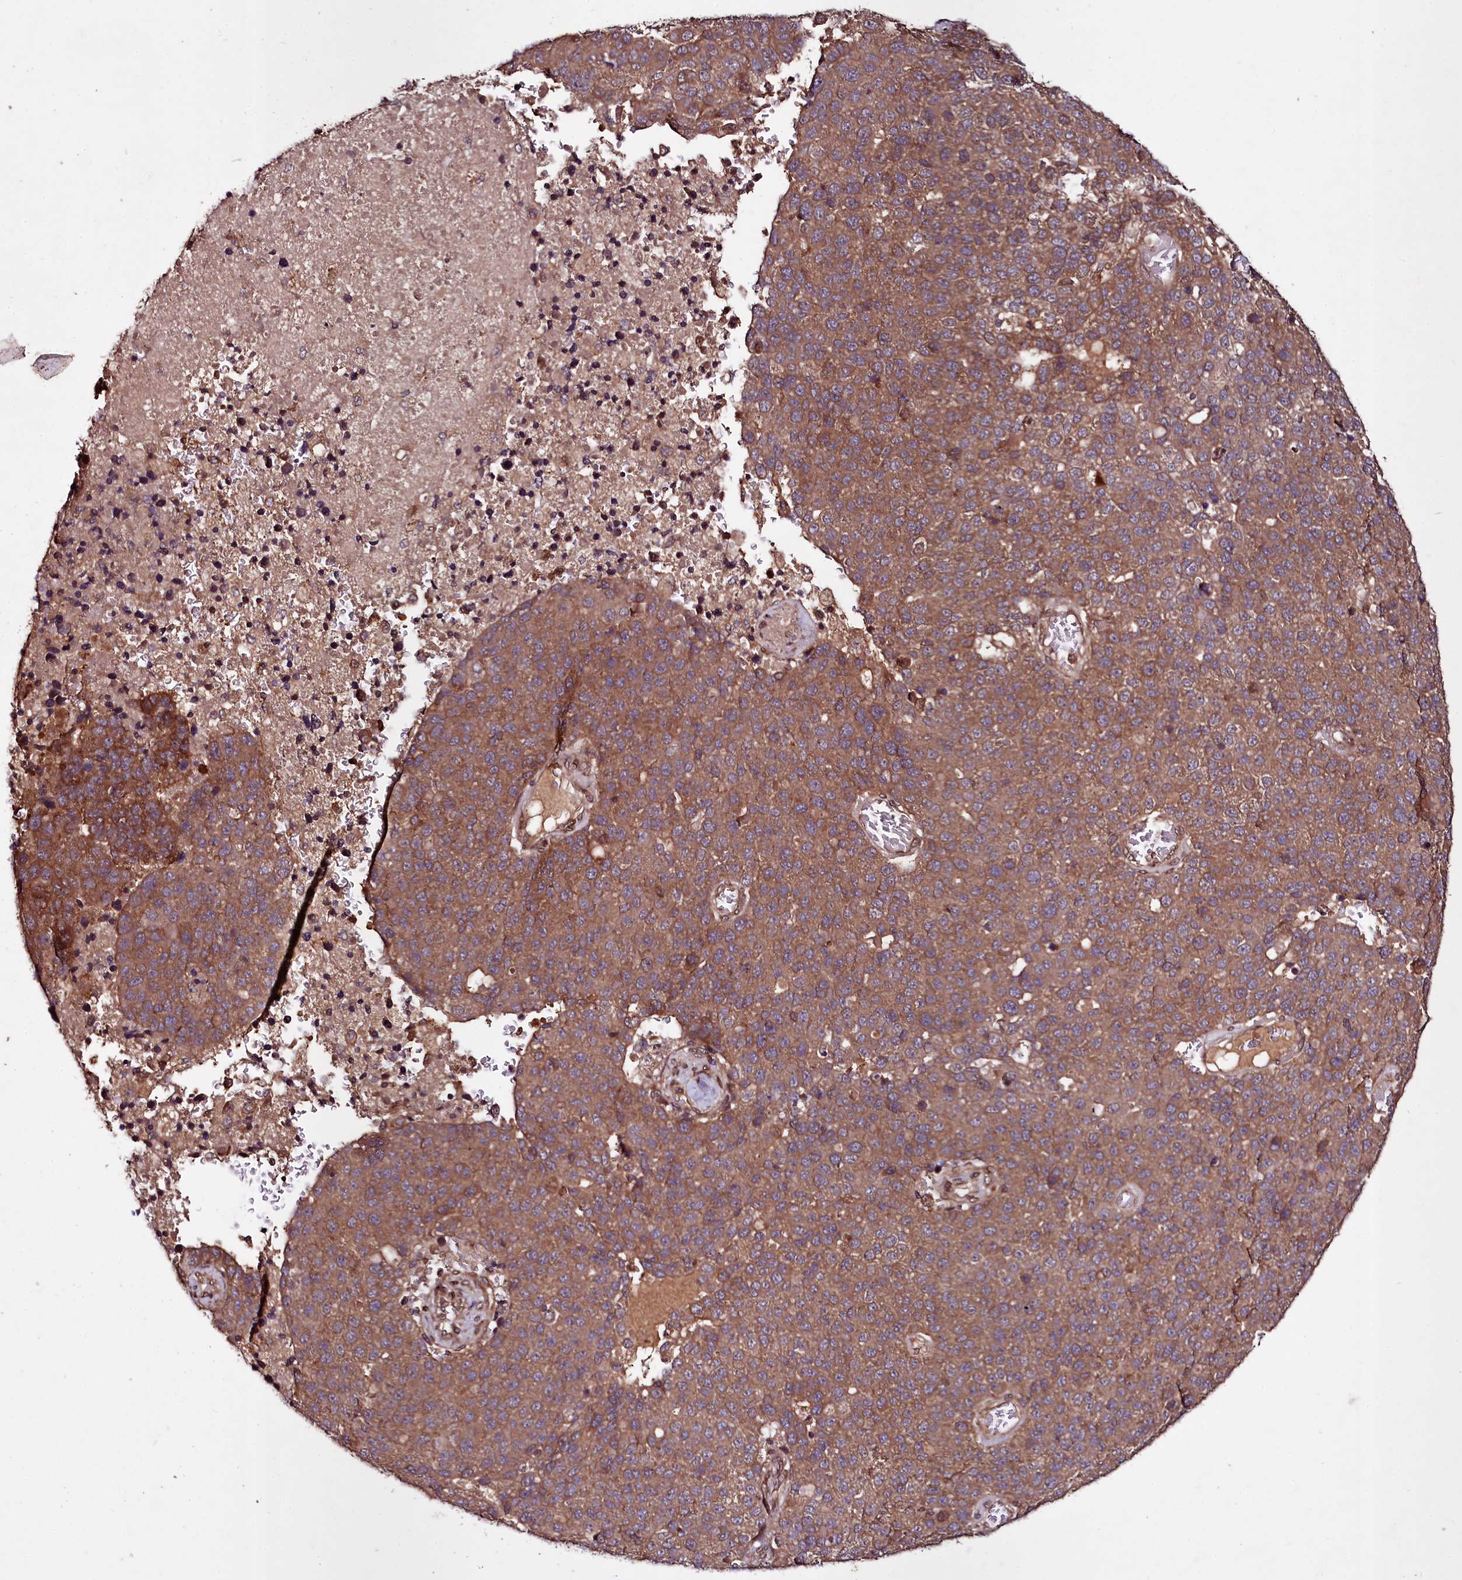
{"staining": {"intensity": "moderate", "quantity": ">75%", "location": "cytoplasmic/membranous"}, "tissue": "pancreatic cancer", "cell_type": "Tumor cells", "image_type": "cancer", "snomed": [{"axis": "morphology", "description": "Adenocarcinoma, NOS"}, {"axis": "topography", "description": "Pancreas"}], "caption": "Pancreatic cancer (adenocarcinoma) tissue demonstrates moderate cytoplasmic/membranous positivity in approximately >75% of tumor cells Using DAB (brown) and hematoxylin (blue) stains, captured at high magnification using brightfield microscopy.", "gene": "DCP1B", "patient": {"sex": "female", "age": 61}}